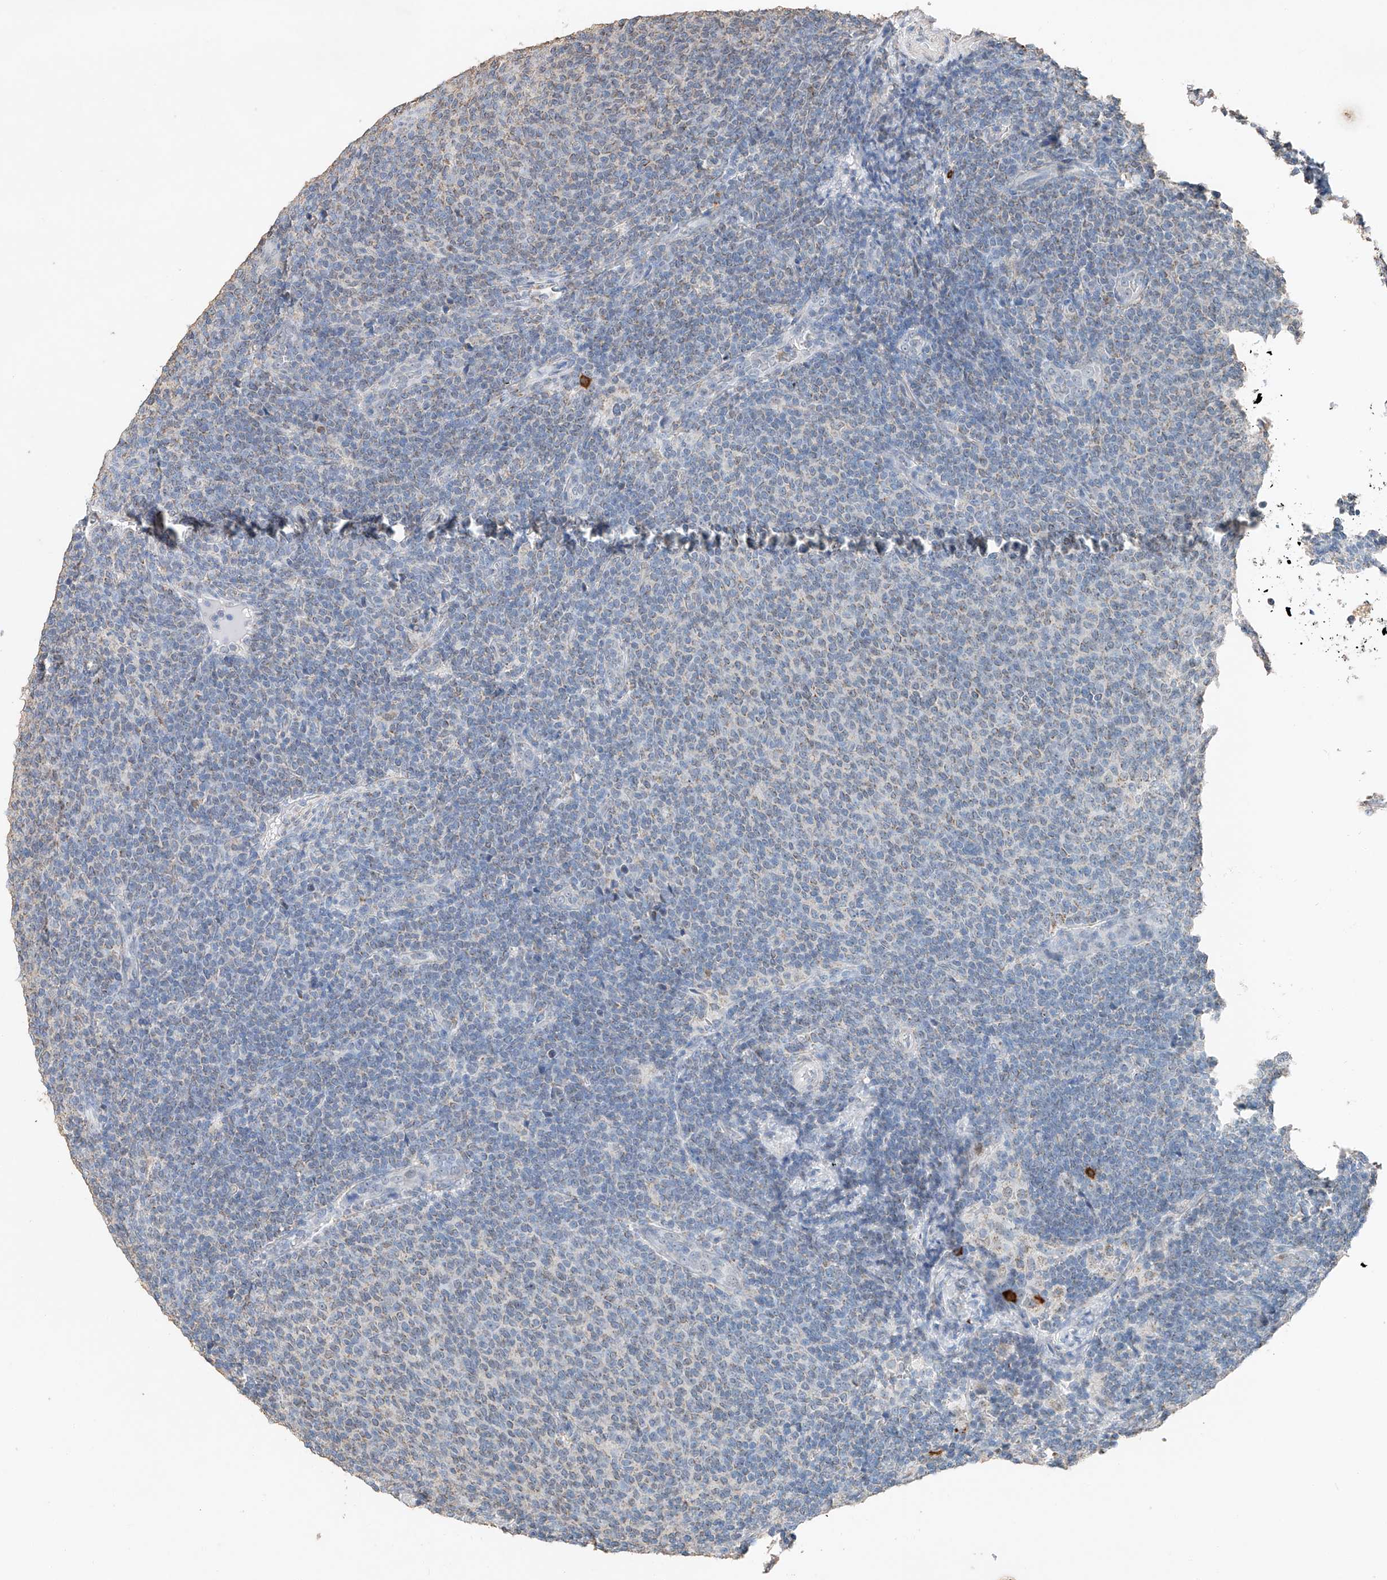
{"staining": {"intensity": "negative", "quantity": "none", "location": "none"}, "tissue": "lymphoma", "cell_type": "Tumor cells", "image_type": "cancer", "snomed": [{"axis": "morphology", "description": "Malignant lymphoma, non-Hodgkin's type, Low grade"}, {"axis": "topography", "description": "Lymph node"}], "caption": "The image exhibits no significant positivity in tumor cells of lymphoma.", "gene": "KLF15", "patient": {"sex": "male", "age": 66}}